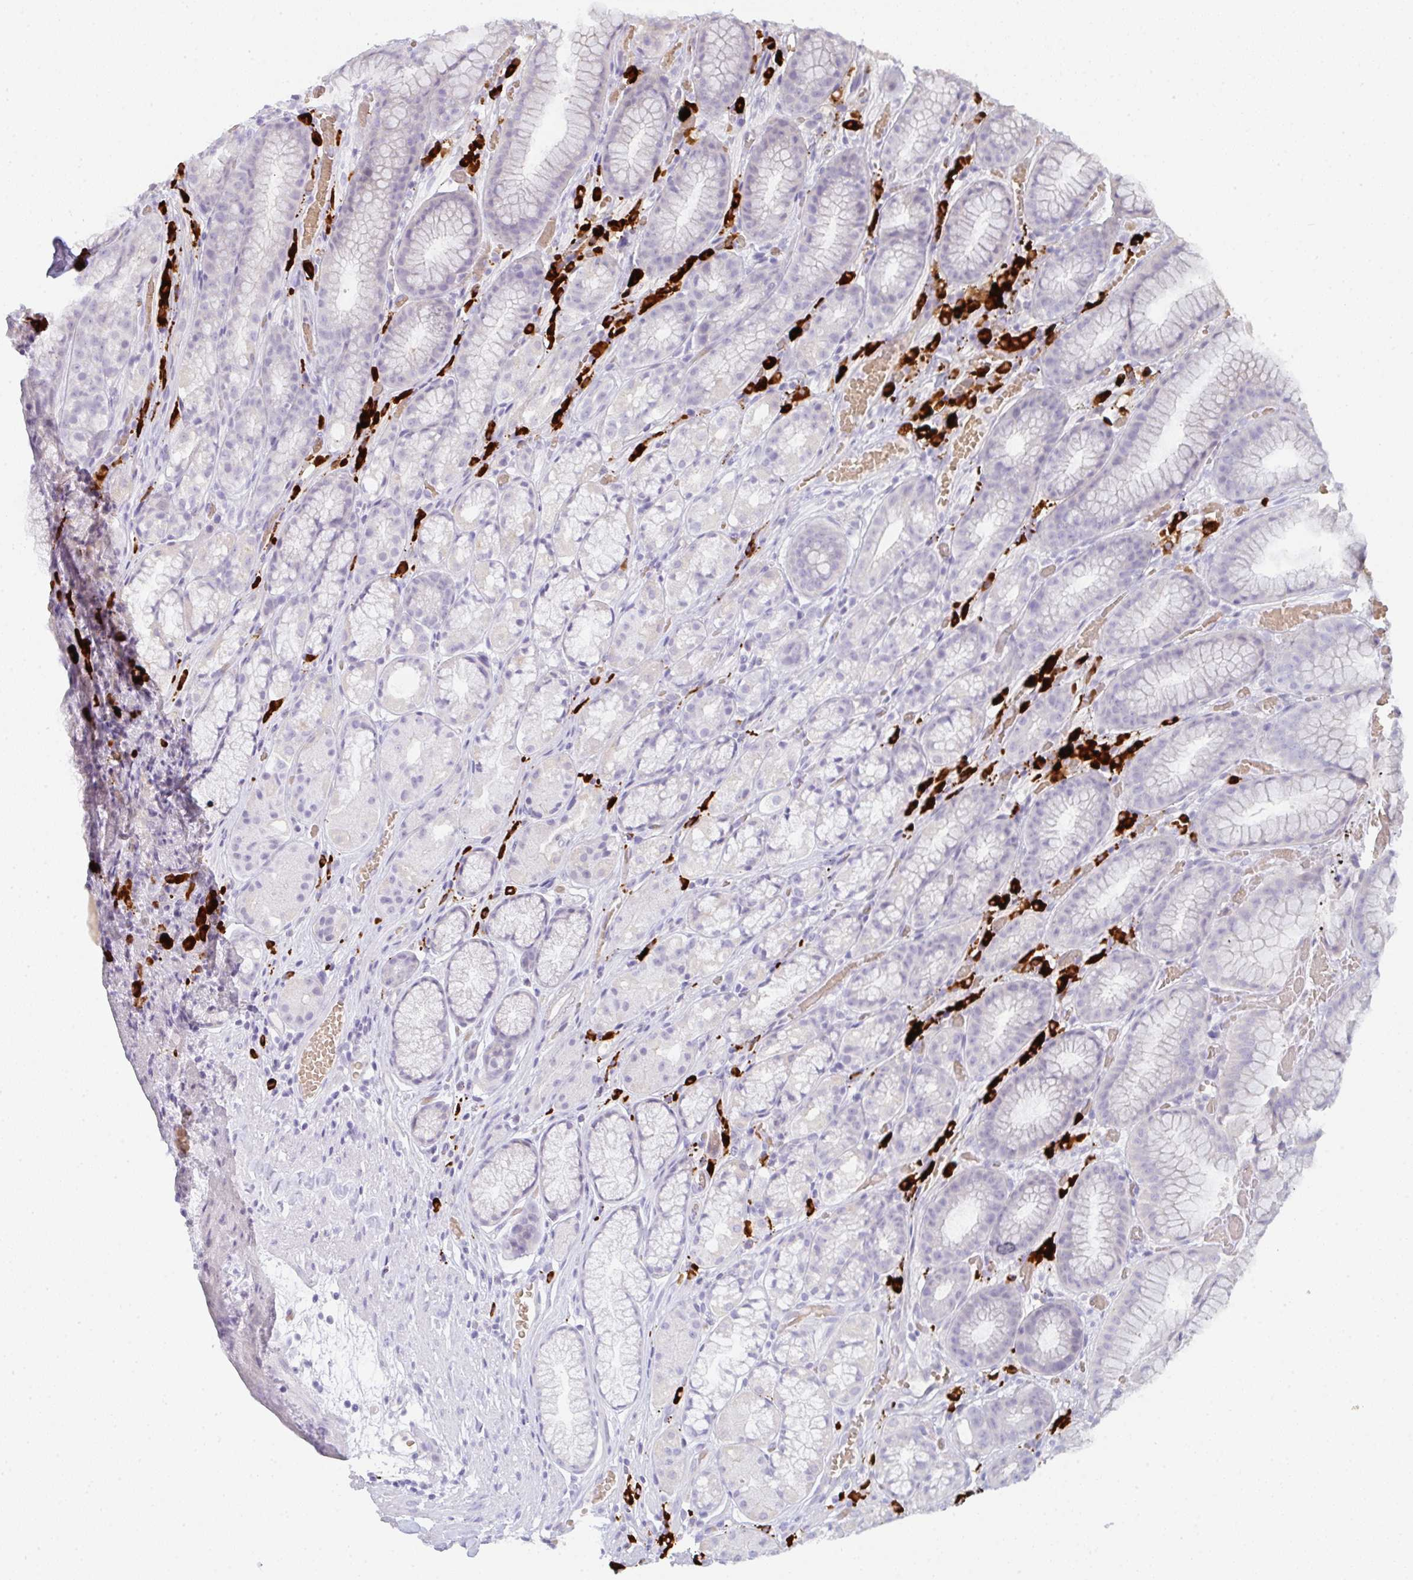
{"staining": {"intensity": "negative", "quantity": "none", "location": "none"}, "tissue": "stomach", "cell_type": "Glandular cells", "image_type": "normal", "snomed": [{"axis": "morphology", "description": "Normal tissue, NOS"}, {"axis": "topography", "description": "Smooth muscle"}, {"axis": "topography", "description": "Stomach"}], "caption": "Normal stomach was stained to show a protein in brown. There is no significant positivity in glandular cells.", "gene": "CACNA1S", "patient": {"sex": "male", "age": 70}}